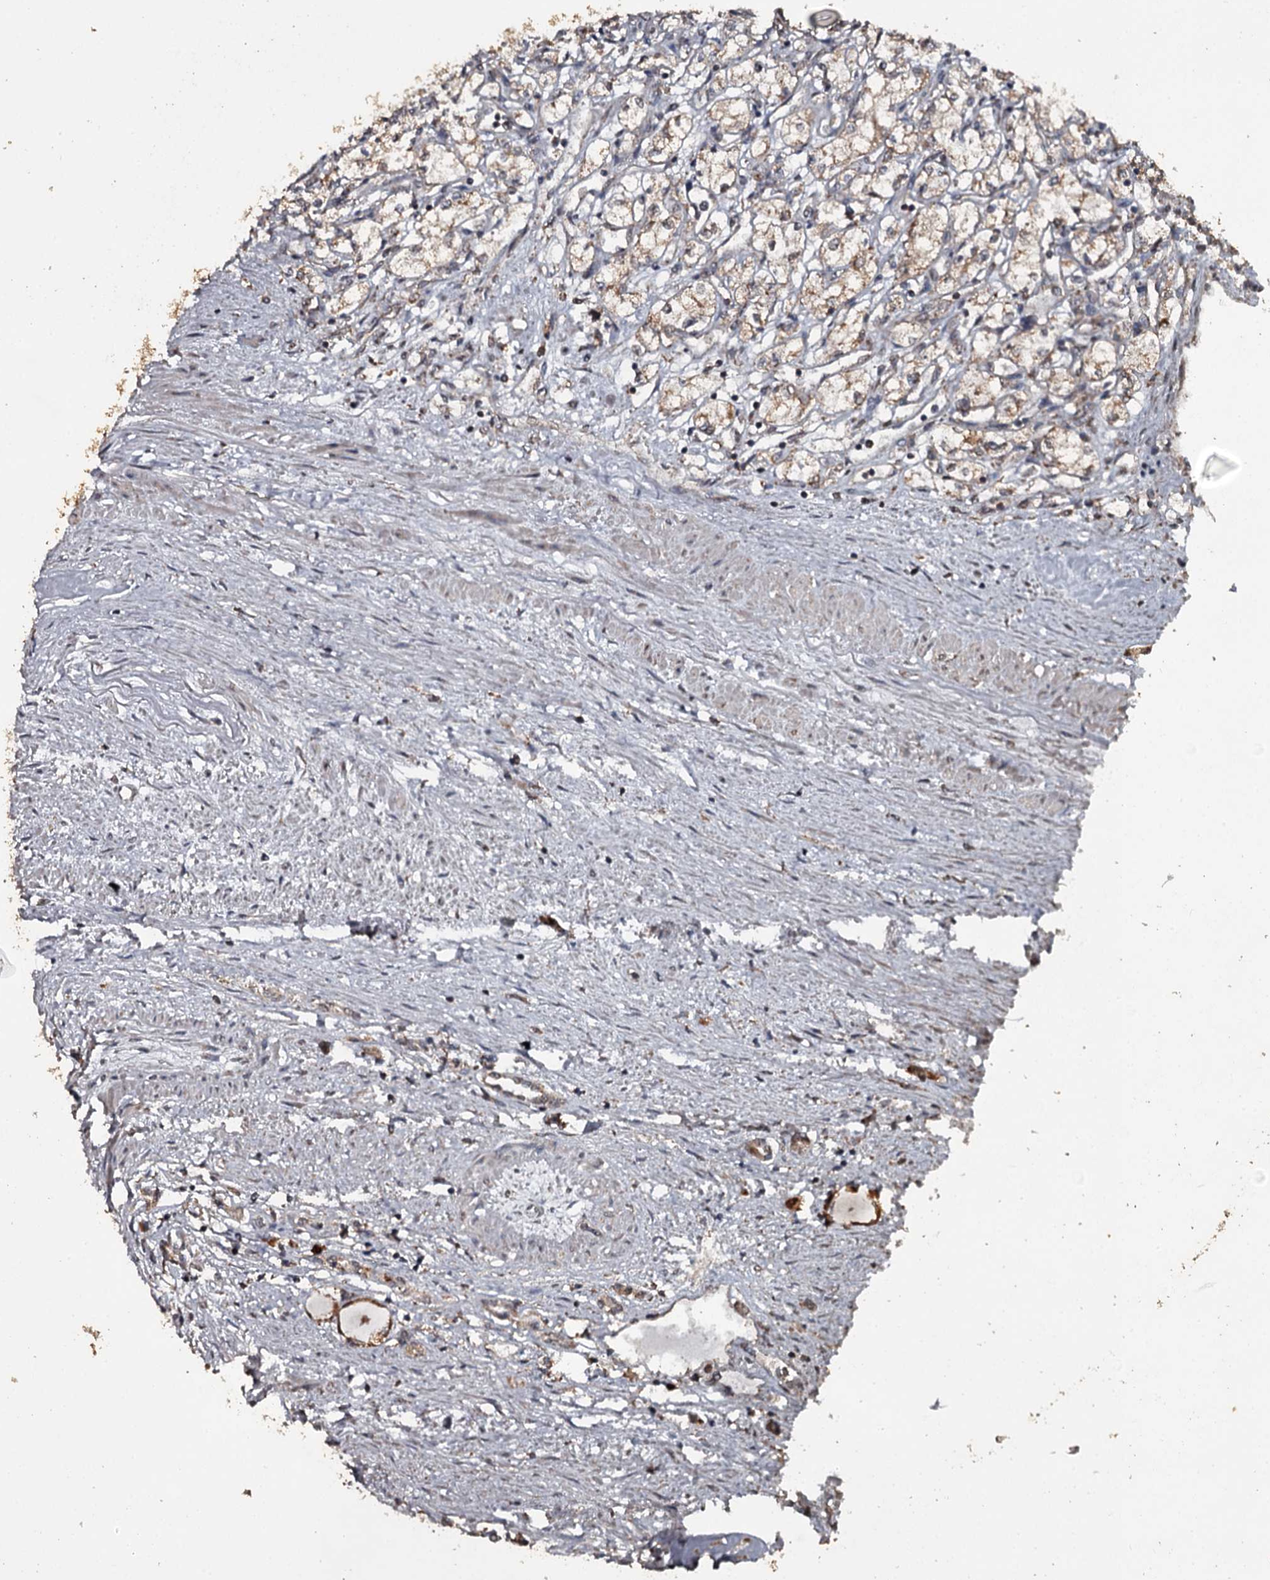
{"staining": {"intensity": "moderate", "quantity": ">75%", "location": "cytoplasmic/membranous"}, "tissue": "renal cancer", "cell_type": "Tumor cells", "image_type": "cancer", "snomed": [{"axis": "morphology", "description": "Adenocarcinoma, NOS"}, {"axis": "topography", "description": "Kidney"}], "caption": "Adenocarcinoma (renal) stained with a protein marker shows moderate staining in tumor cells.", "gene": "WIPI1", "patient": {"sex": "male", "age": 59}}